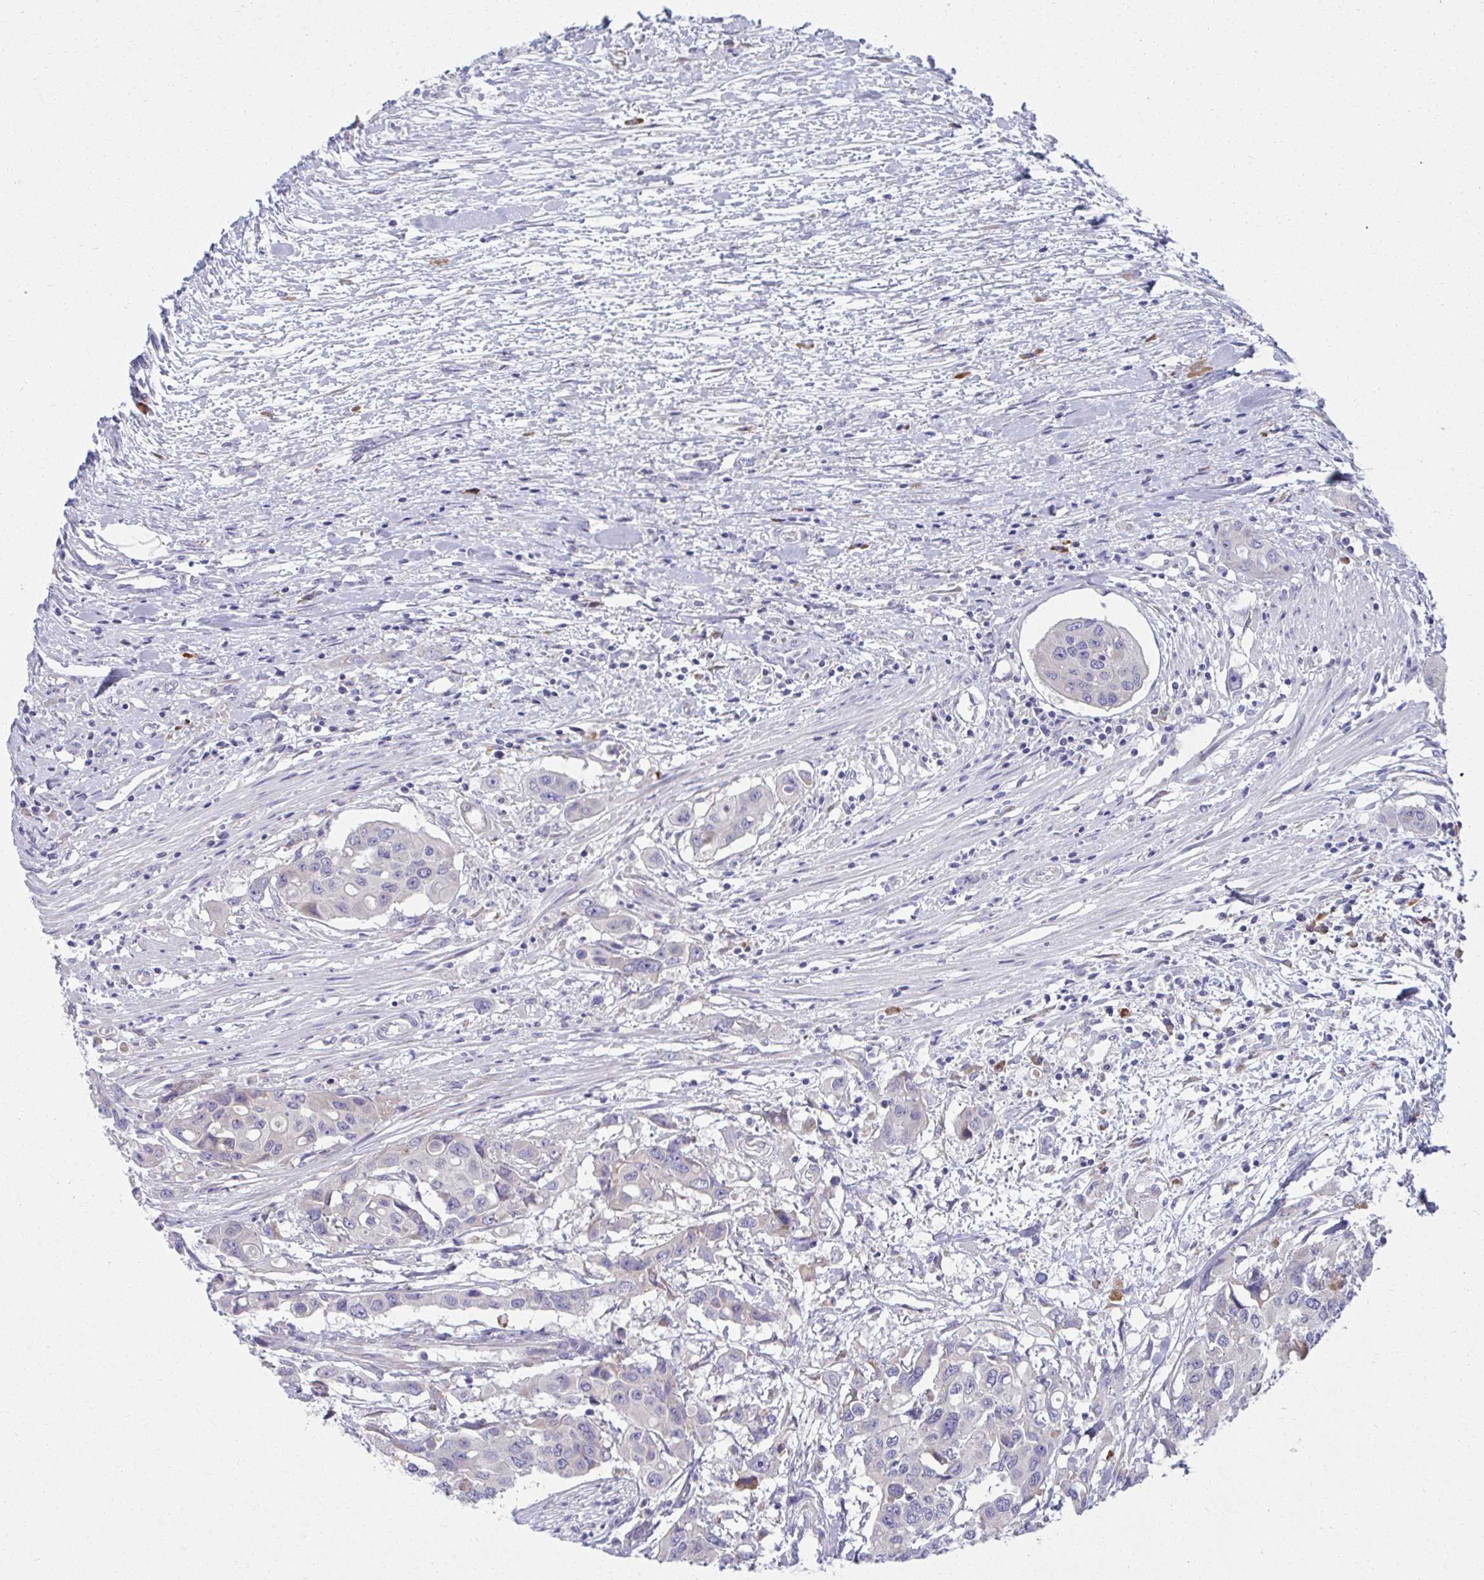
{"staining": {"intensity": "negative", "quantity": "none", "location": "none"}, "tissue": "colorectal cancer", "cell_type": "Tumor cells", "image_type": "cancer", "snomed": [{"axis": "morphology", "description": "Adenocarcinoma, NOS"}, {"axis": "topography", "description": "Colon"}], "caption": "A high-resolution photomicrograph shows immunohistochemistry (IHC) staining of colorectal cancer (adenocarcinoma), which displays no significant positivity in tumor cells.", "gene": "FASLG", "patient": {"sex": "male", "age": 77}}